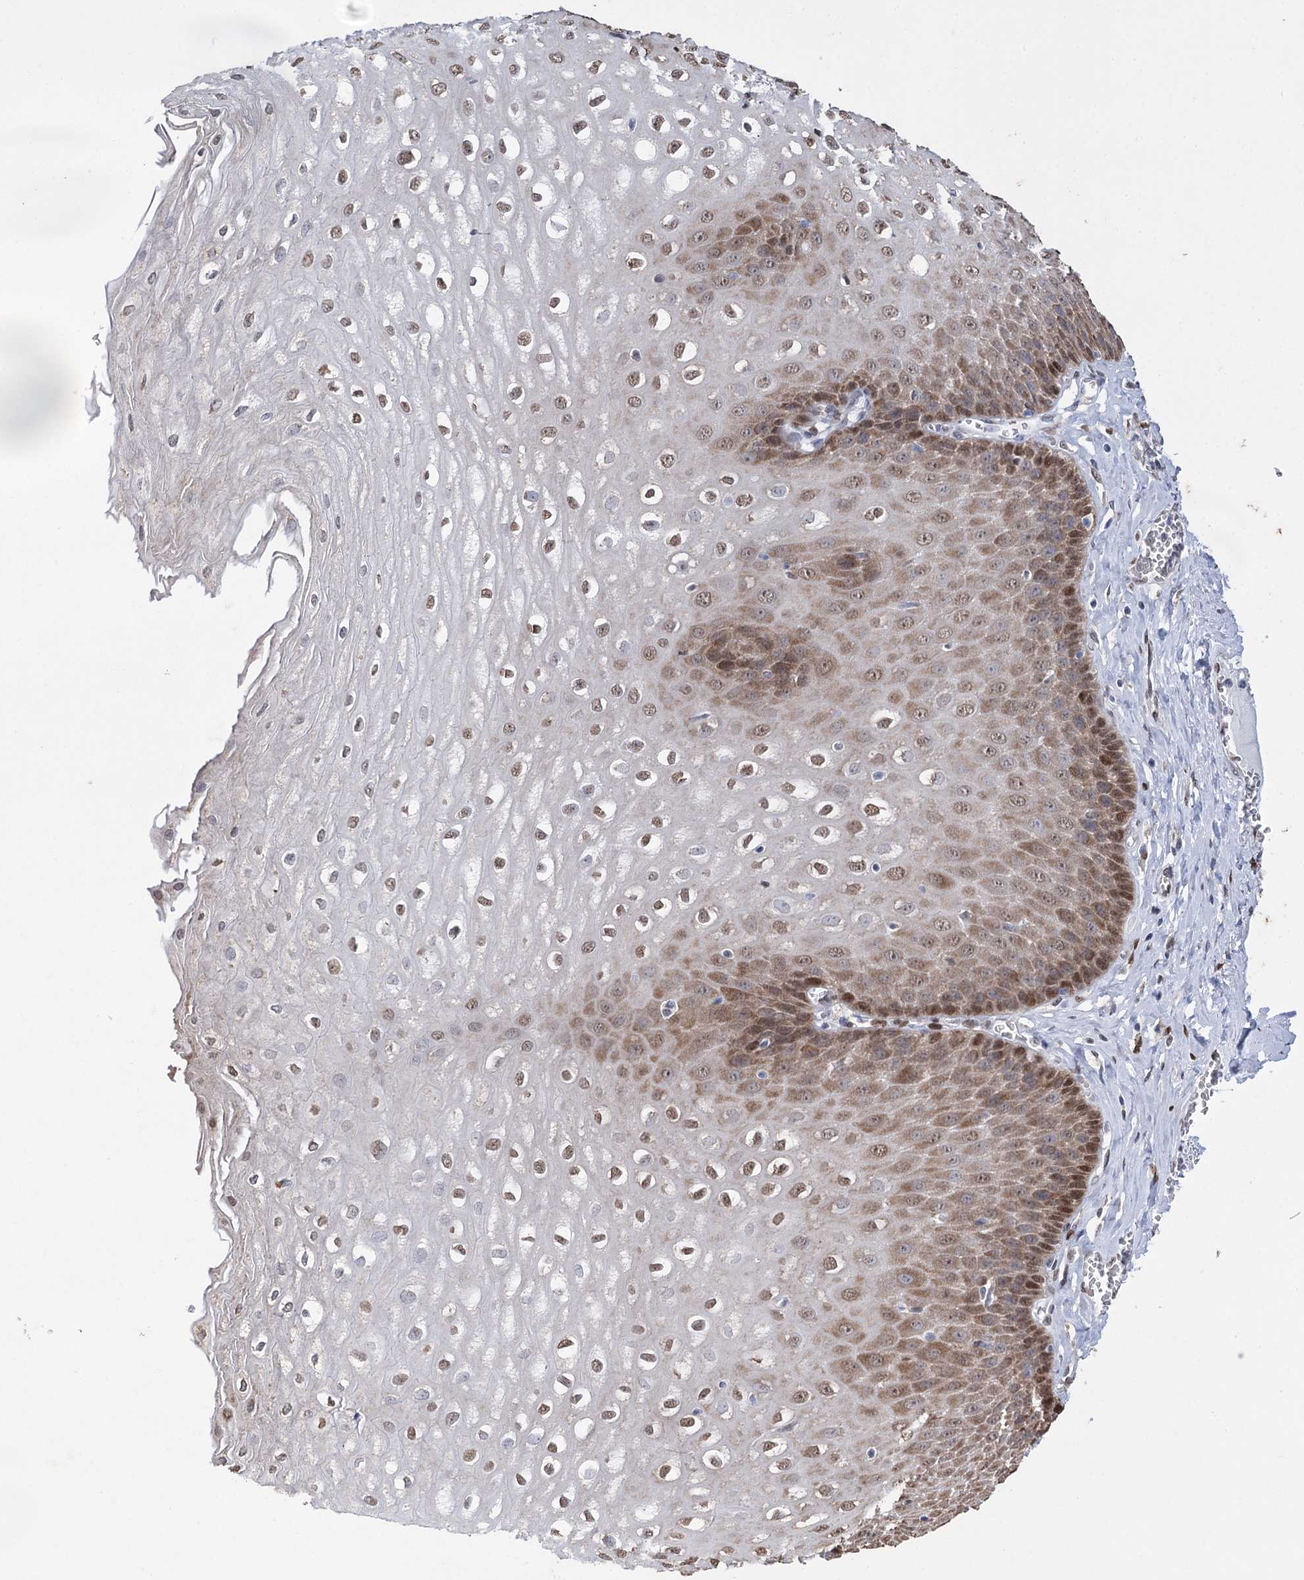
{"staining": {"intensity": "strong", "quantity": "25%-75%", "location": "cytoplasmic/membranous,nuclear"}, "tissue": "esophagus", "cell_type": "Squamous epithelial cells", "image_type": "normal", "snomed": [{"axis": "morphology", "description": "Normal tissue, NOS"}, {"axis": "topography", "description": "Esophagus"}], "caption": "Immunohistochemical staining of unremarkable human esophagus exhibits strong cytoplasmic/membranous,nuclear protein positivity in about 25%-75% of squamous epithelial cells. The staining was performed using DAB, with brown indicating positive protein expression. Nuclei are stained blue with hematoxylin.", "gene": "NFU1", "patient": {"sex": "male", "age": 60}}